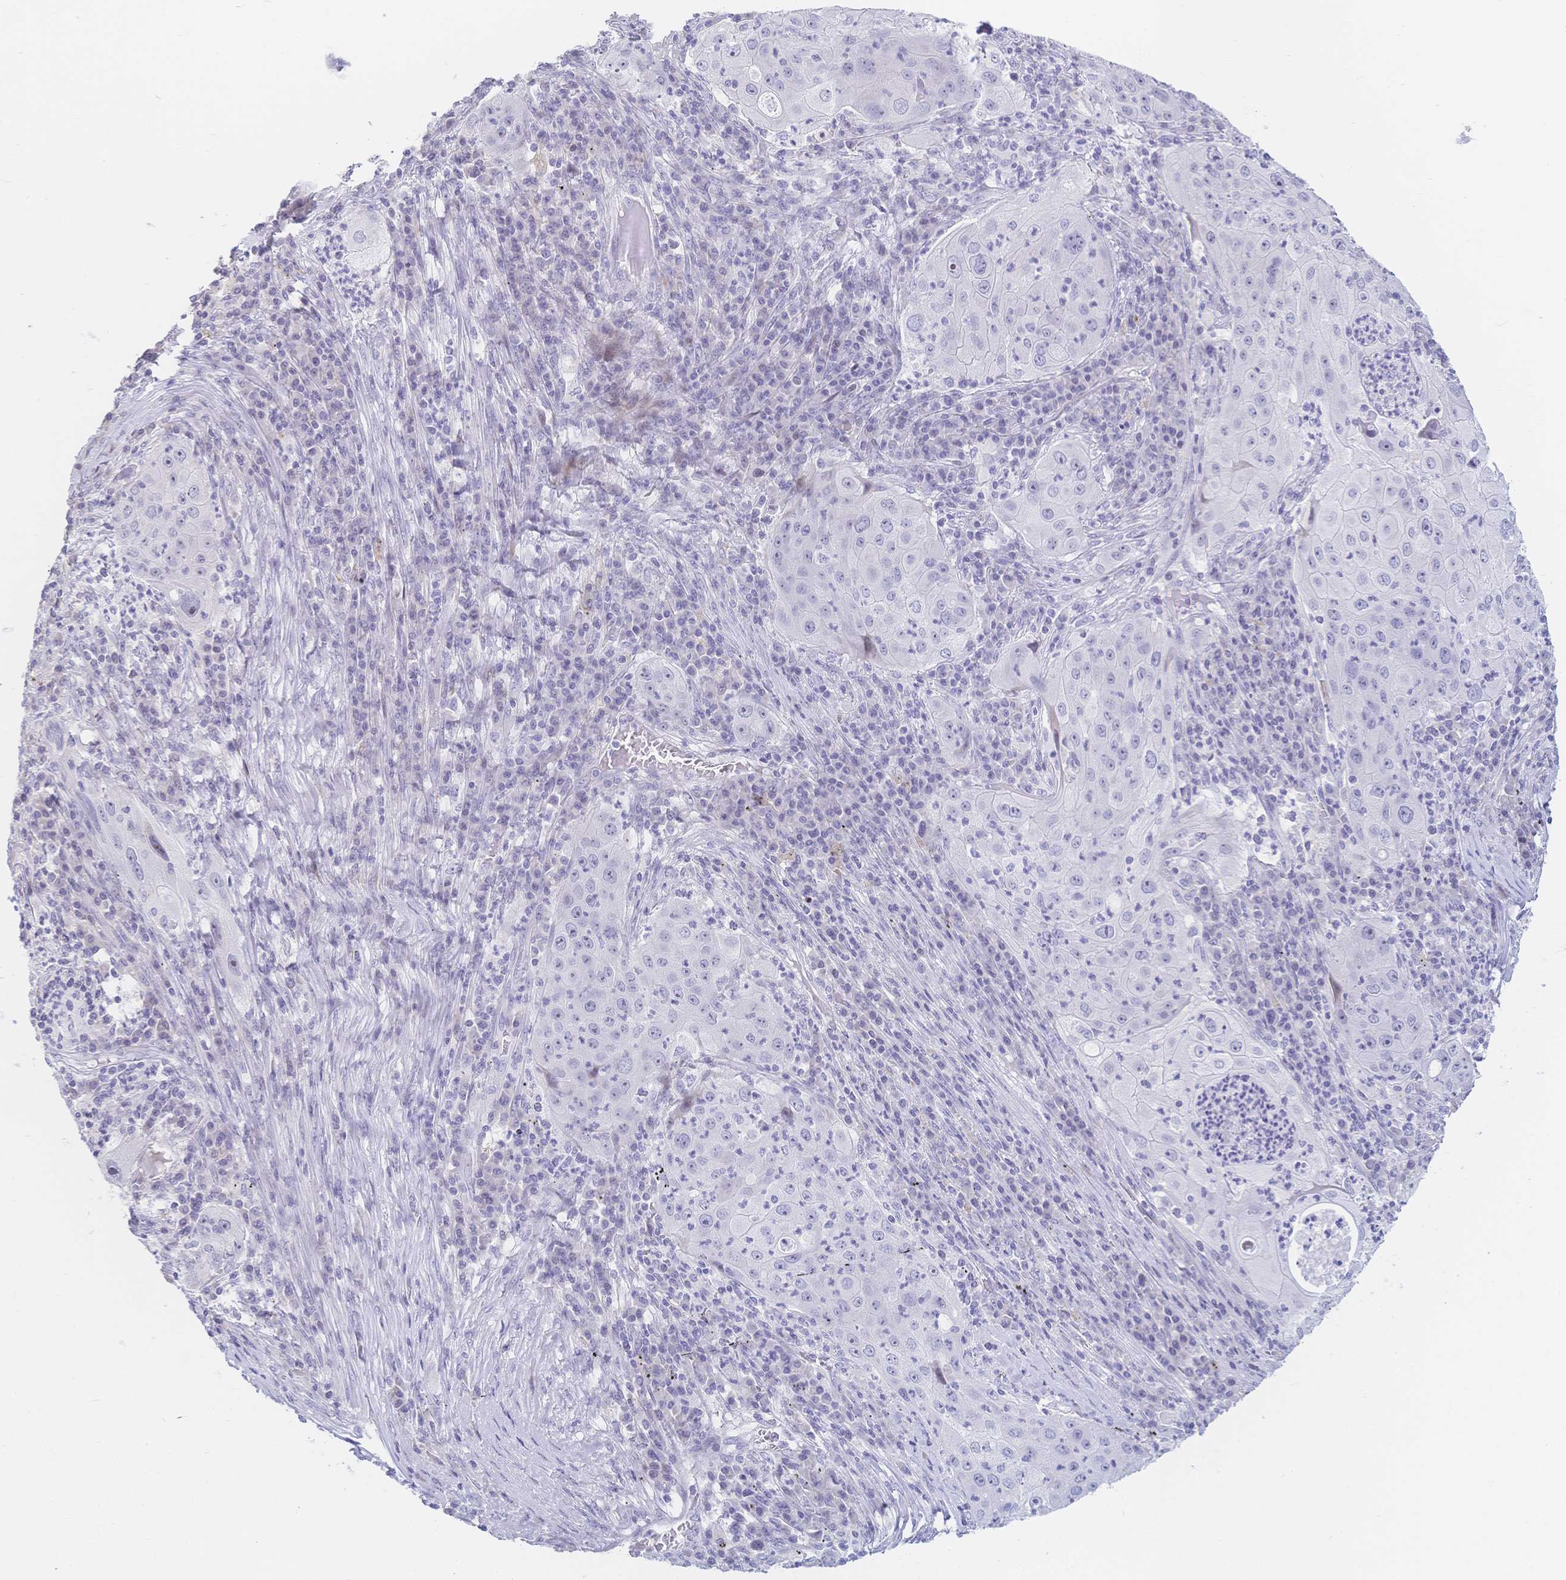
{"staining": {"intensity": "negative", "quantity": "none", "location": "none"}, "tissue": "lung cancer", "cell_type": "Tumor cells", "image_type": "cancer", "snomed": [{"axis": "morphology", "description": "Squamous cell carcinoma, NOS"}, {"axis": "topography", "description": "Lung"}], "caption": "Micrograph shows no protein staining in tumor cells of lung cancer tissue.", "gene": "CR2", "patient": {"sex": "female", "age": 59}}